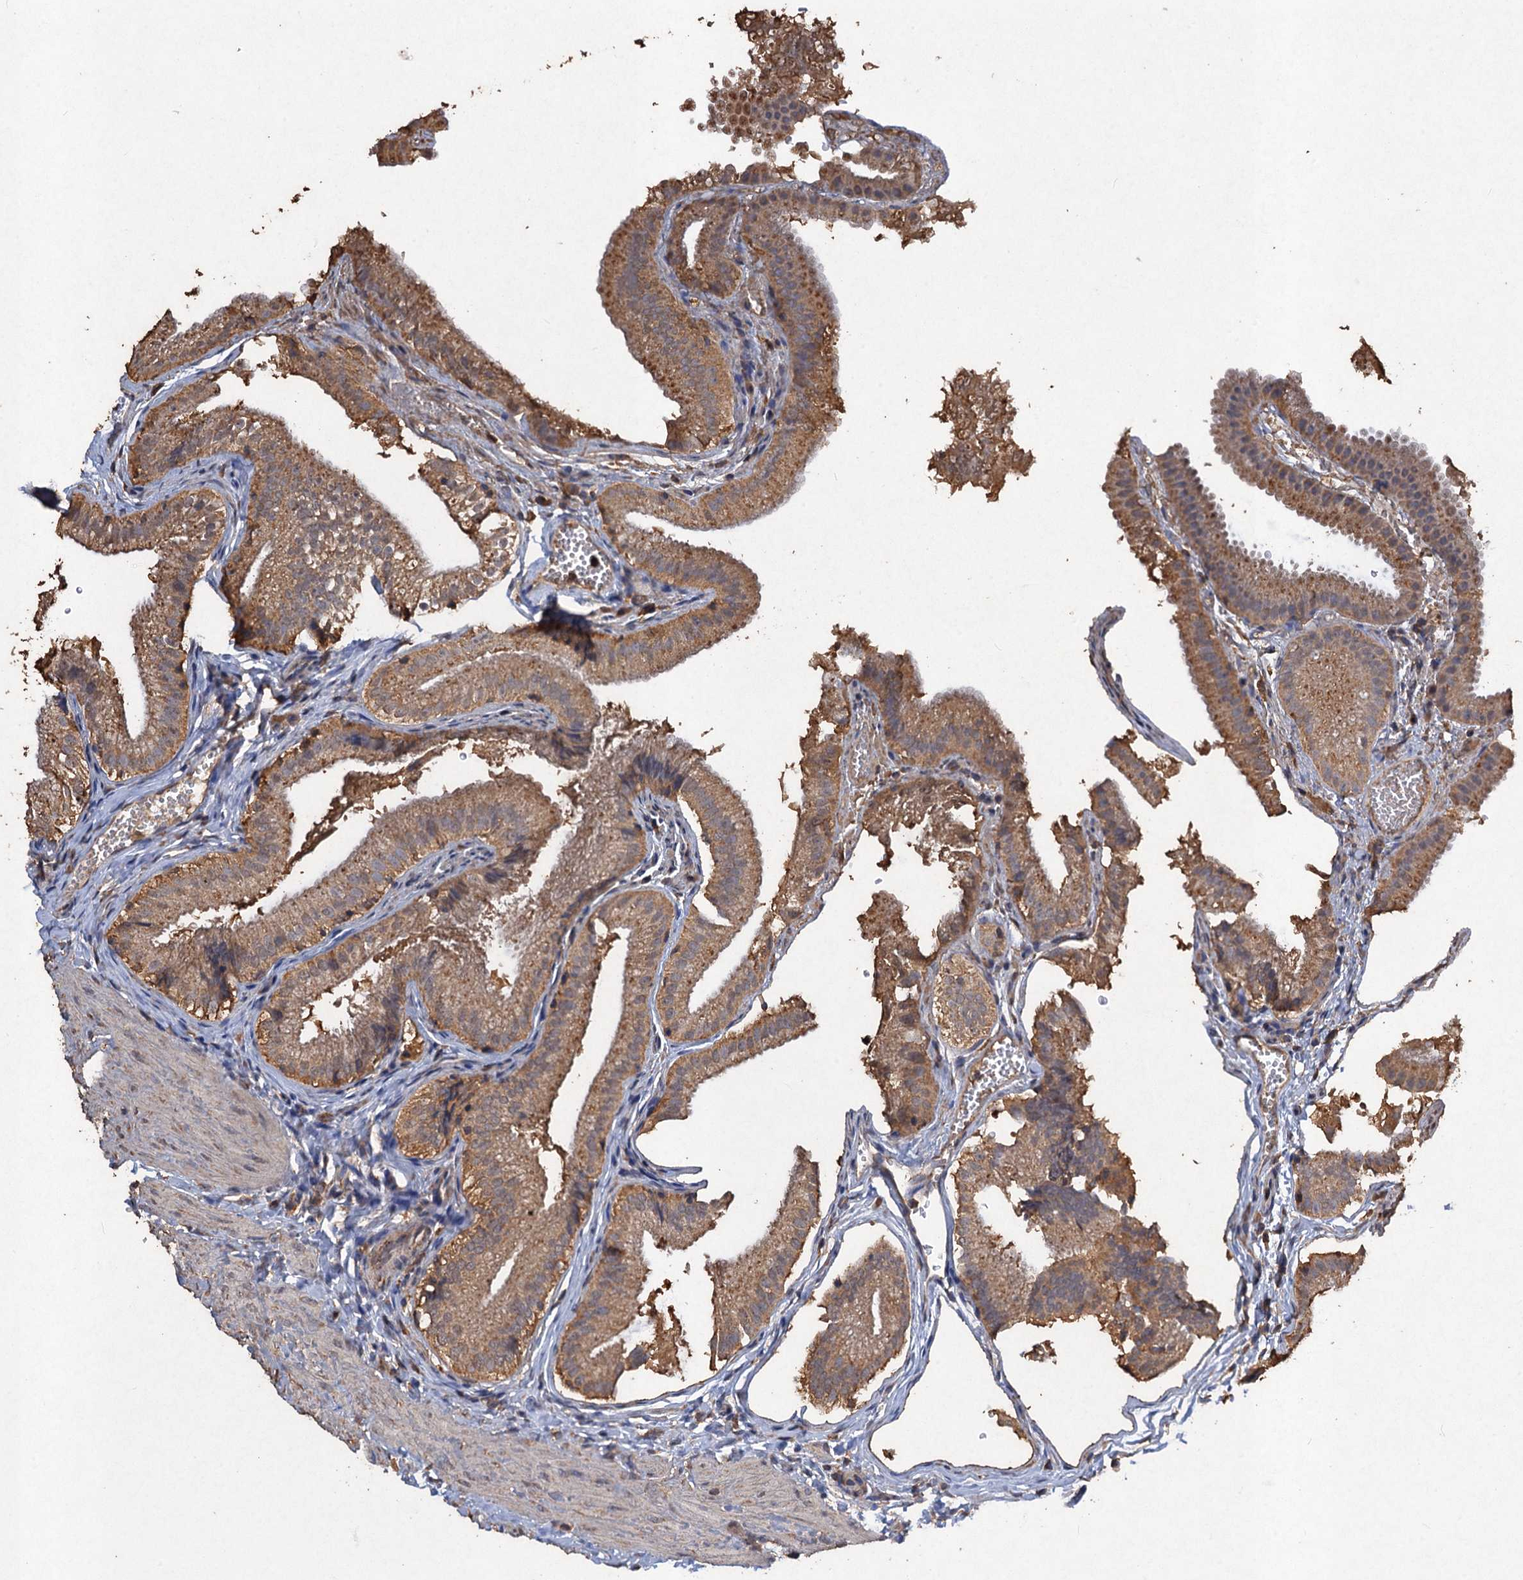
{"staining": {"intensity": "moderate", "quantity": ">75%", "location": "cytoplasmic/membranous"}, "tissue": "gallbladder", "cell_type": "Glandular cells", "image_type": "normal", "snomed": [{"axis": "morphology", "description": "Normal tissue, NOS"}, {"axis": "topography", "description": "Gallbladder"}], "caption": "A photomicrograph of human gallbladder stained for a protein exhibits moderate cytoplasmic/membranous brown staining in glandular cells. Using DAB (3,3'-diaminobenzidine) (brown) and hematoxylin (blue) stains, captured at high magnification using brightfield microscopy.", "gene": "SCUBE3", "patient": {"sex": "female", "age": 30}}